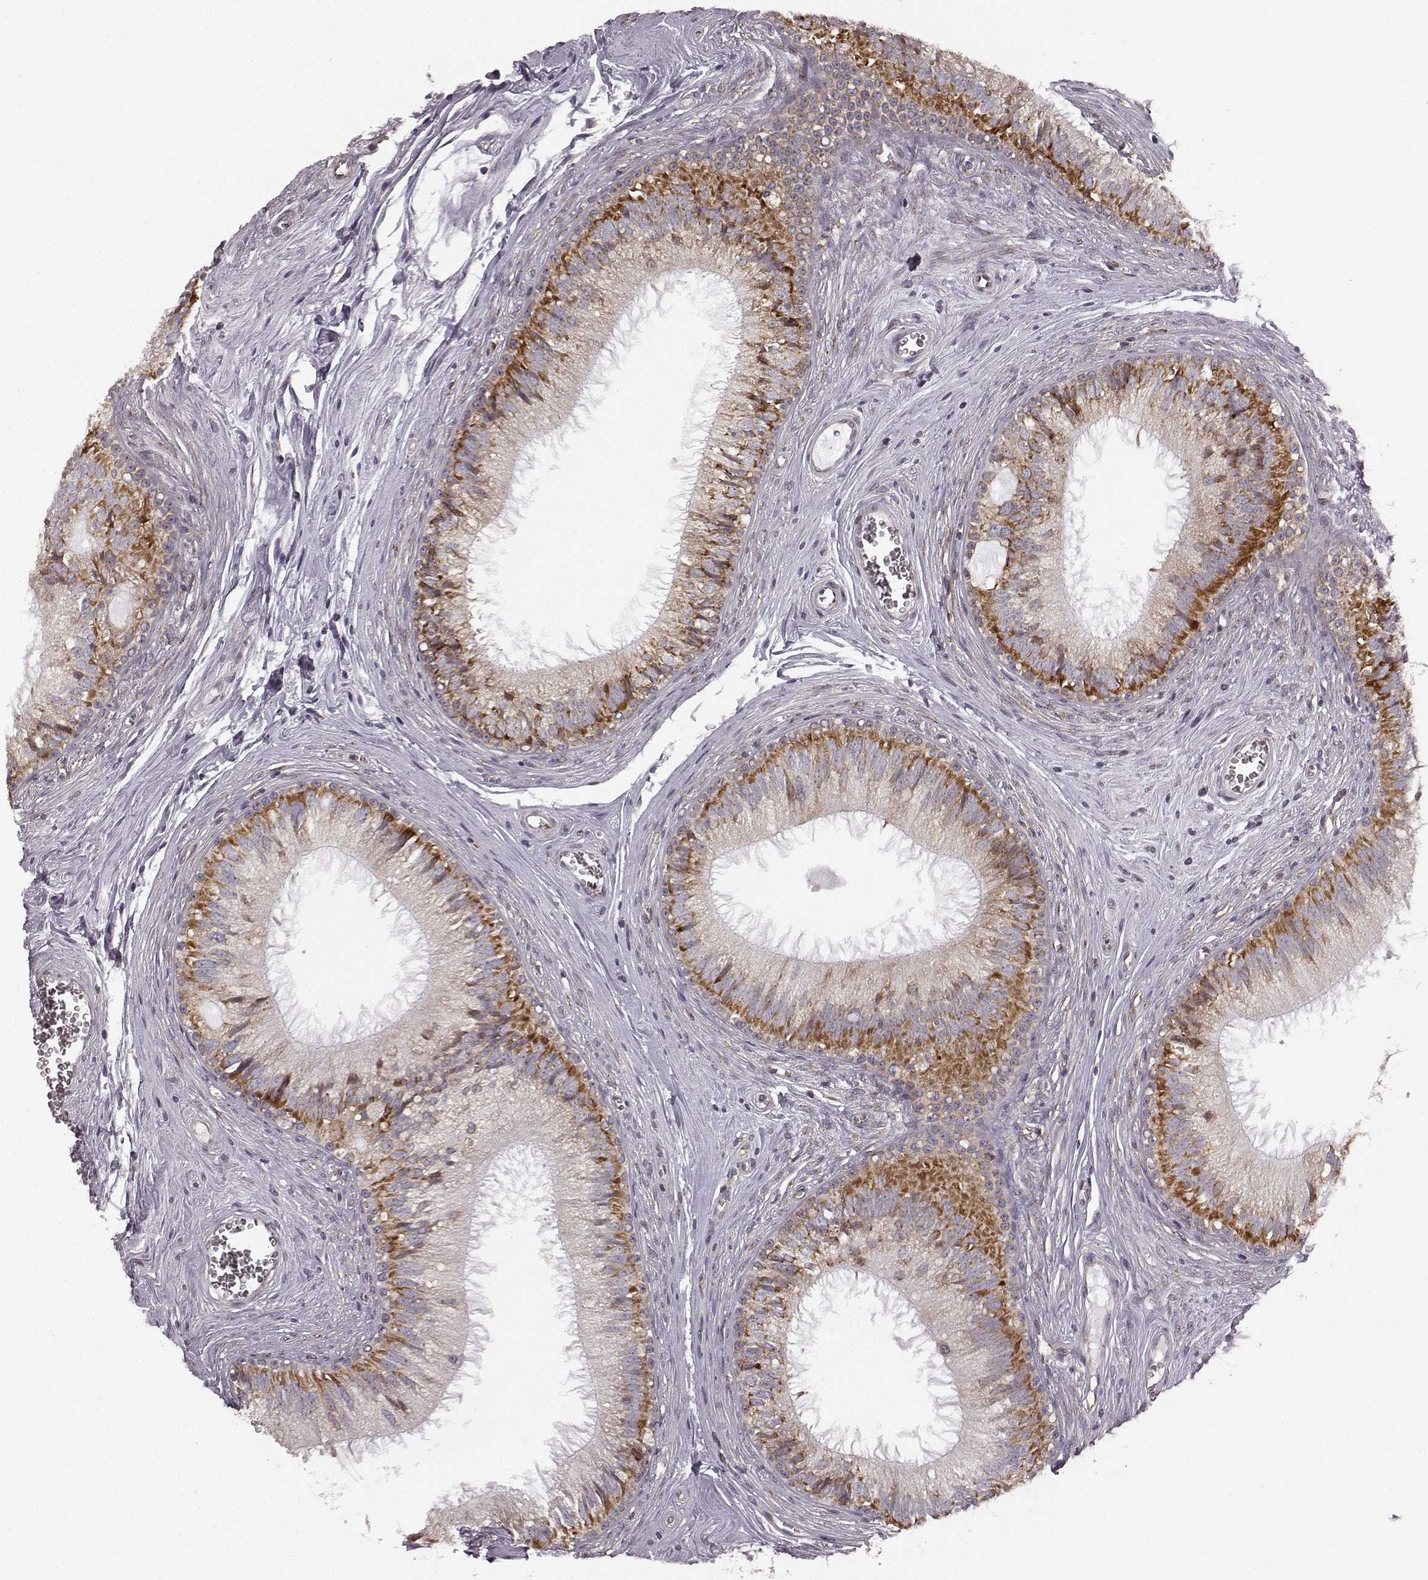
{"staining": {"intensity": "strong", "quantity": "25%-75%", "location": "cytoplasmic/membranous"}, "tissue": "epididymis", "cell_type": "Glandular cells", "image_type": "normal", "snomed": [{"axis": "morphology", "description": "Normal tissue, NOS"}, {"axis": "topography", "description": "Epididymis"}], "caption": "The immunohistochemical stain labels strong cytoplasmic/membranous expression in glandular cells of benign epididymis. The staining was performed using DAB (3,3'-diaminobenzidine), with brown indicating positive protein expression. Nuclei are stained blue with hematoxylin.", "gene": "TMEM14A", "patient": {"sex": "male", "age": 37}}